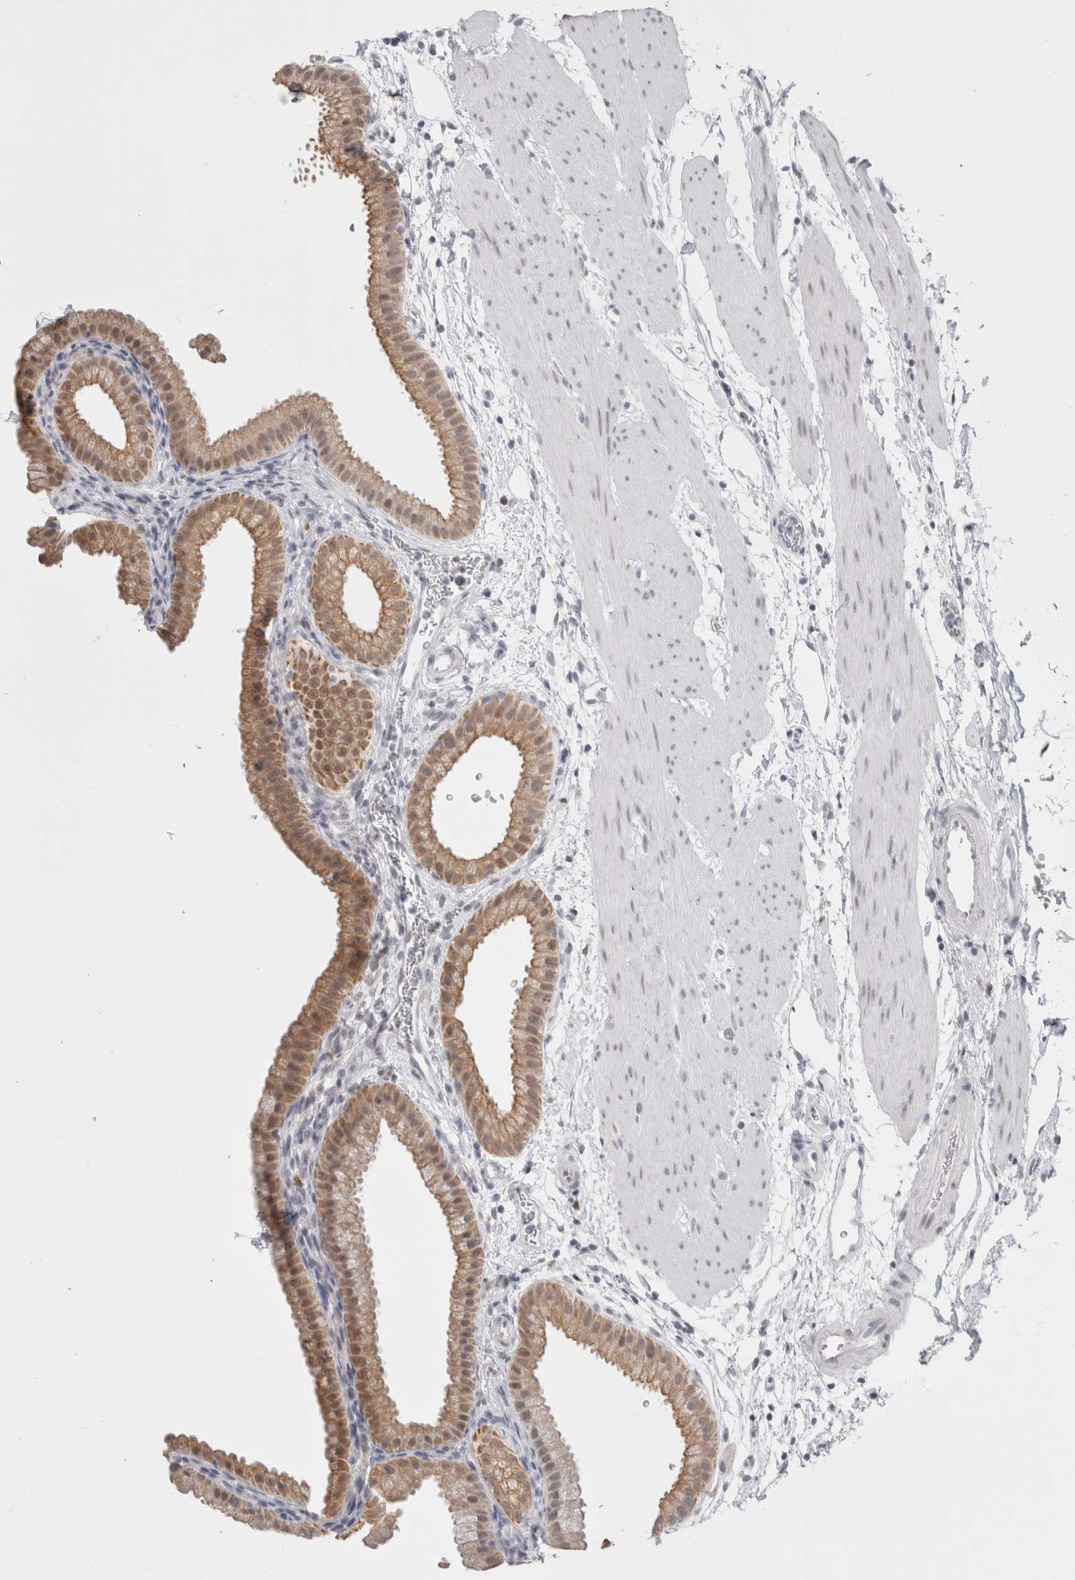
{"staining": {"intensity": "moderate", "quantity": ">75%", "location": "cytoplasmic/membranous,nuclear"}, "tissue": "gallbladder", "cell_type": "Glandular cells", "image_type": "normal", "snomed": [{"axis": "morphology", "description": "Normal tissue, NOS"}, {"axis": "topography", "description": "Gallbladder"}], "caption": "Protein staining by immunohistochemistry exhibits moderate cytoplasmic/membranous,nuclear expression in approximately >75% of glandular cells in unremarkable gallbladder.", "gene": "SMARCC1", "patient": {"sex": "female", "age": 64}}